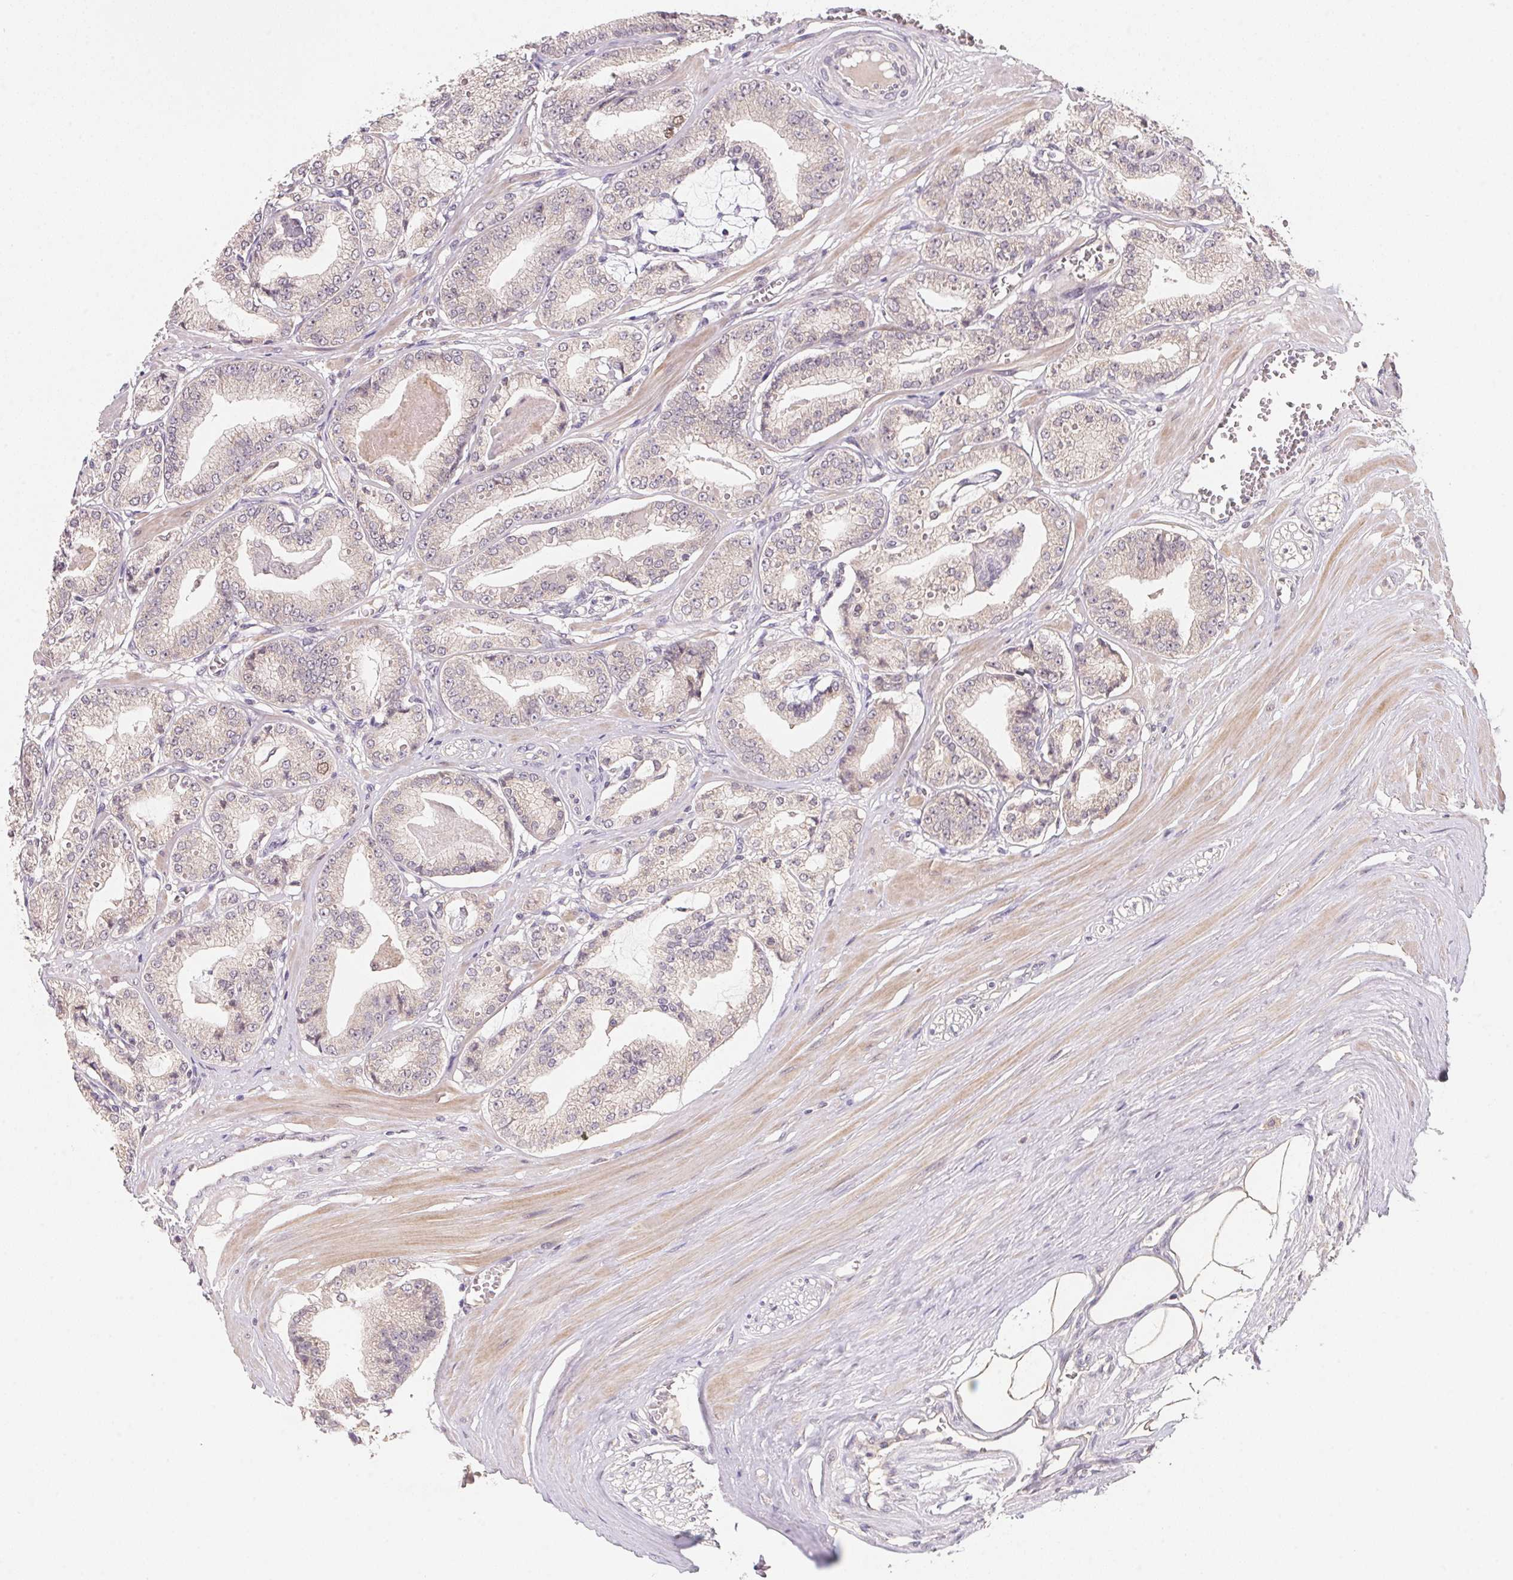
{"staining": {"intensity": "weak", "quantity": "<25%", "location": "cytoplasmic/membranous"}, "tissue": "prostate cancer", "cell_type": "Tumor cells", "image_type": "cancer", "snomed": [{"axis": "morphology", "description": "Adenocarcinoma, High grade"}, {"axis": "topography", "description": "Prostate"}], "caption": "Tumor cells show no significant protein positivity in prostate cancer (high-grade adenocarcinoma).", "gene": "KIFC1", "patient": {"sex": "male", "age": 71}}